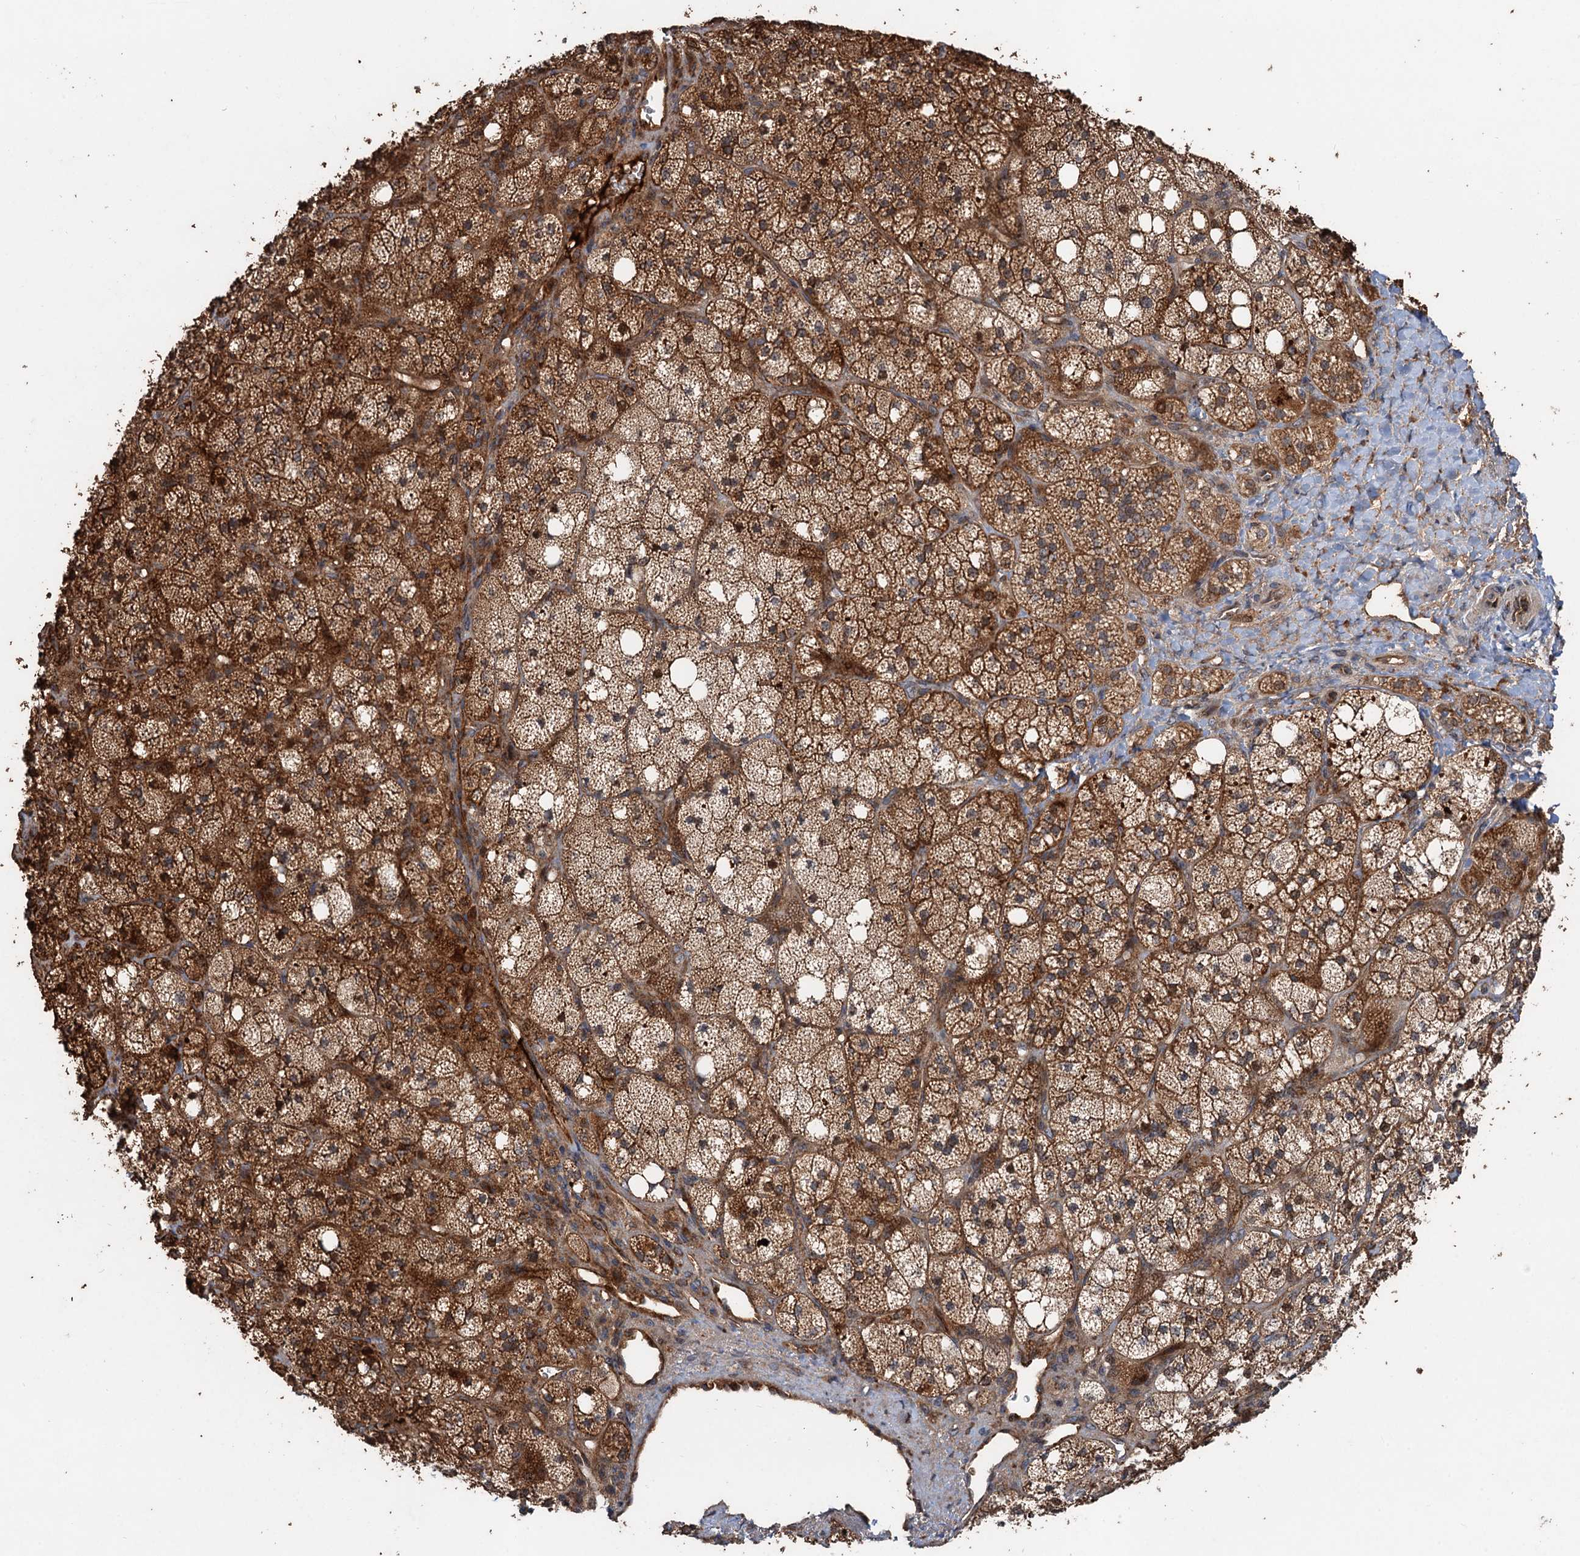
{"staining": {"intensity": "strong", "quantity": ">75%", "location": "cytoplasmic/membranous"}, "tissue": "adrenal gland", "cell_type": "Glandular cells", "image_type": "normal", "snomed": [{"axis": "morphology", "description": "Normal tissue, NOS"}, {"axis": "topography", "description": "Adrenal gland"}], "caption": "Immunohistochemistry of benign adrenal gland shows high levels of strong cytoplasmic/membranous expression in approximately >75% of glandular cells.", "gene": "DEXI", "patient": {"sex": "male", "age": 61}}